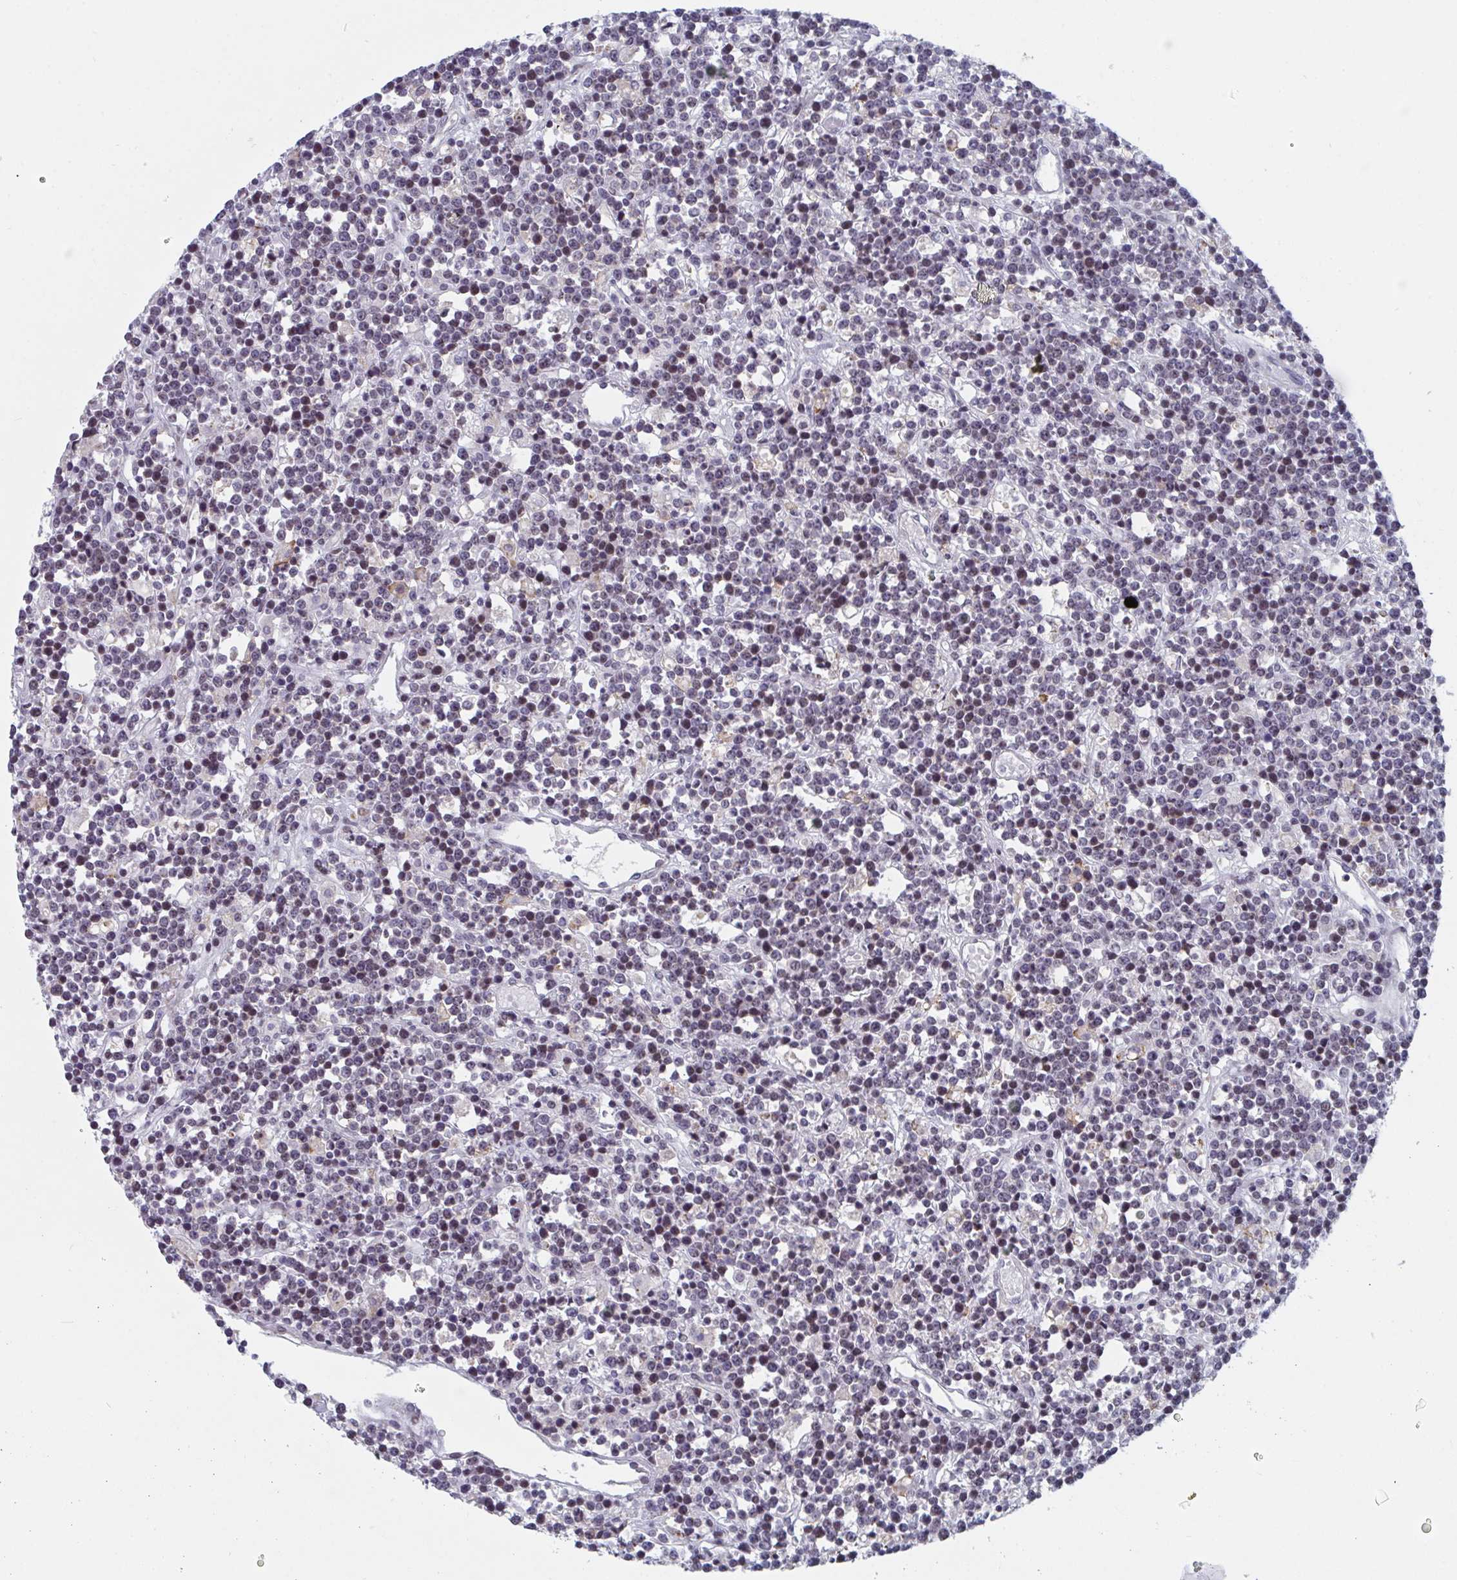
{"staining": {"intensity": "weak", "quantity": "25%-75%", "location": "nuclear"}, "tissue": "lymphoma", "cell_type": "Tumor cells", "image_type": "cancer", "snomed": [{"axis": "morphology", "description": "Malignant lymphoma, non-Hodgkin's type, High grade"}, {"axis": "topography", "description": "Ovary"}], "caption": "Immunohistochemistry (IHC) micrograph of neoplastic tissue: human lymphoma stained using immunohistochemistry (IHC) demonstrates low levels of weak protein expression localized specifically in the nuclear of tumor cells, appearing as a nuclear brown color.", "gene": "CENPT", "patient": {"sex": "female", "age": 56}}